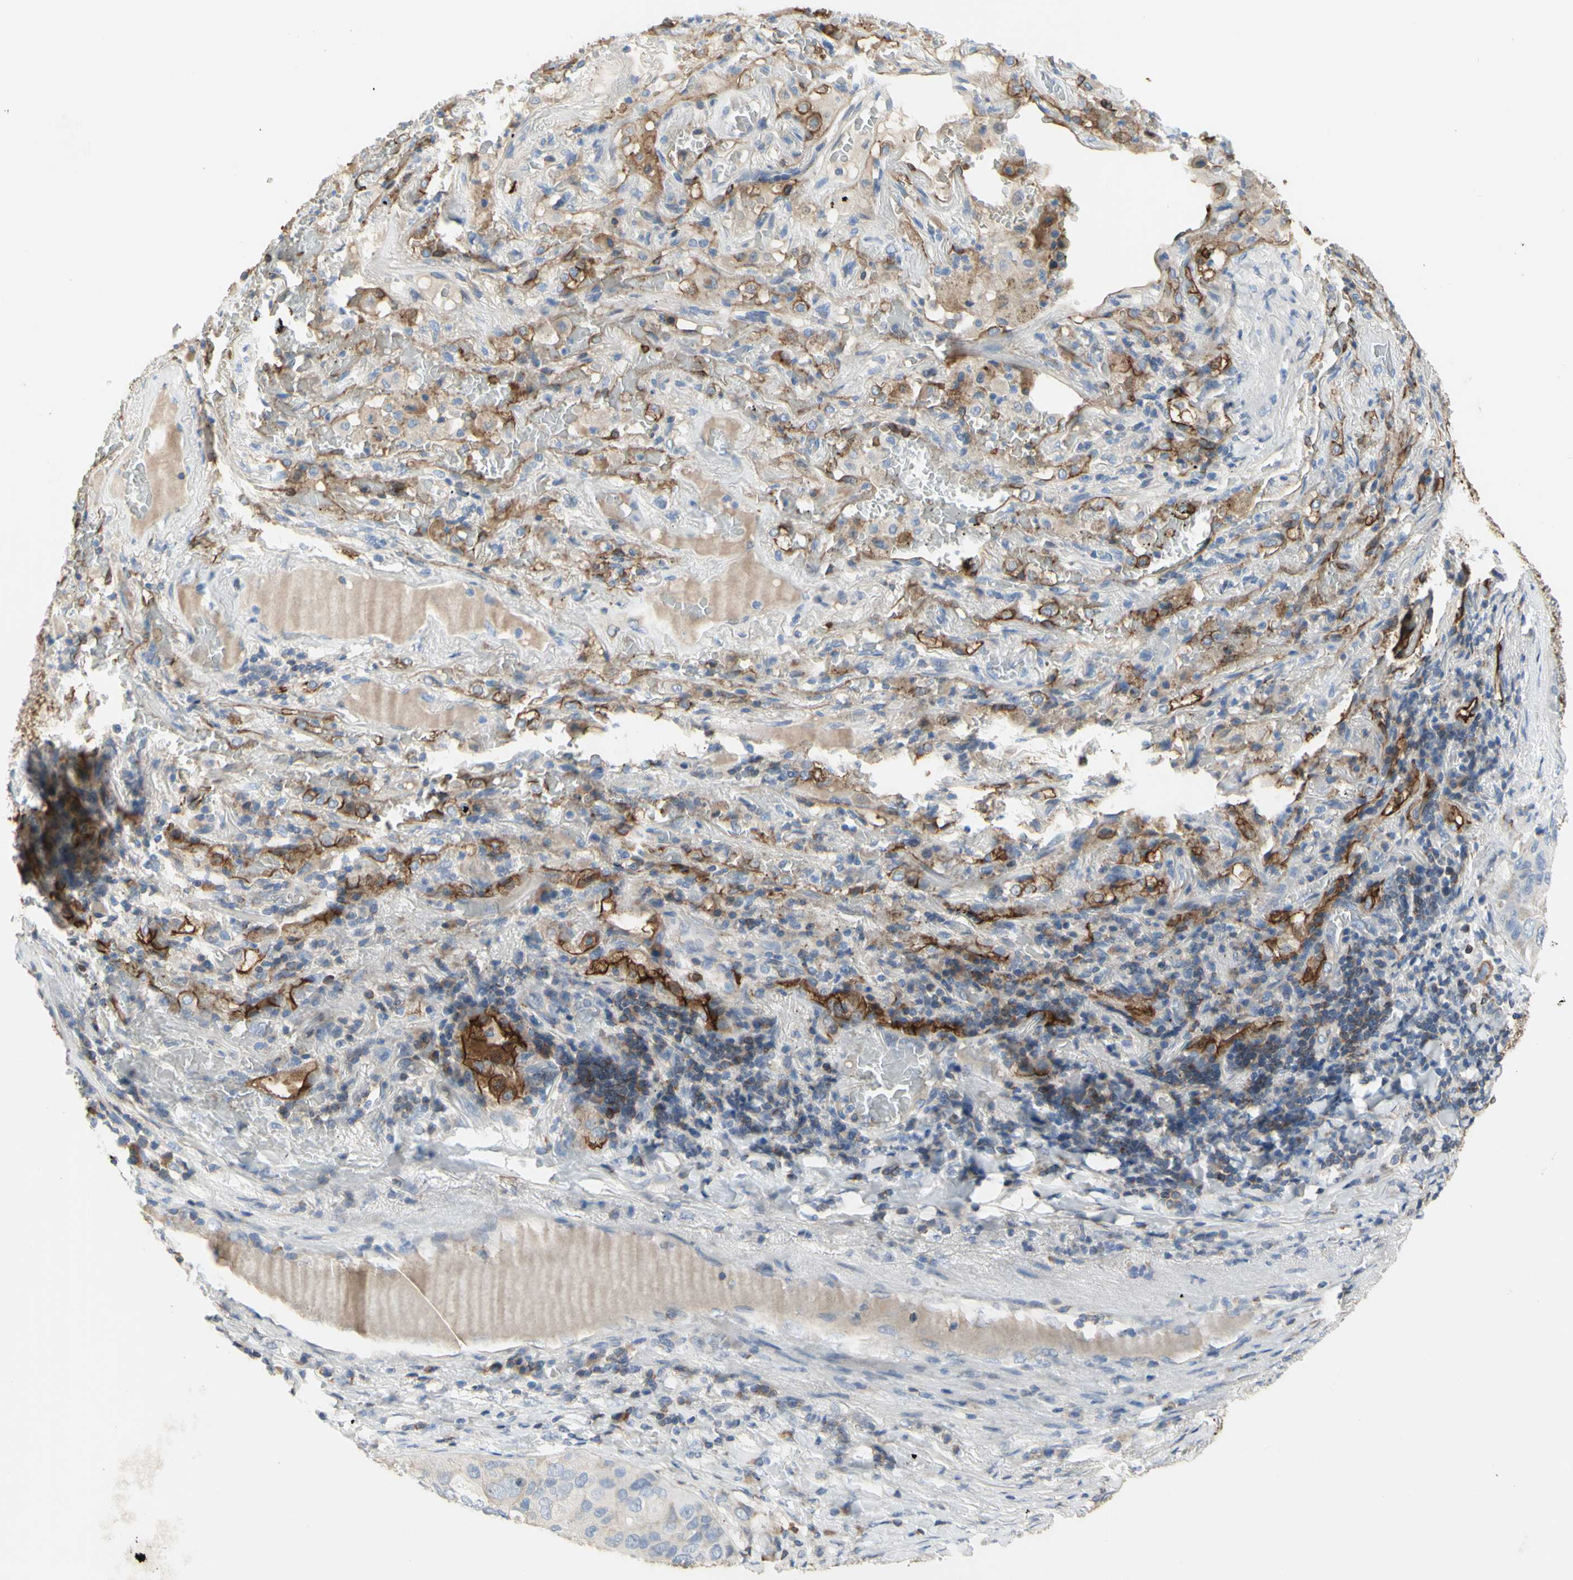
{"staining": {"intensity": "moderate", "quantity": ">75%", "location": "cytoplasmic/membranous"}, "tissue": "lung cancer", "cell_type": "Tumor cells", "image_type": "cancer", "snomed": [{"axis": "morphology", "description": "Squamous cell carcinoma, NOS"}, {"axis": "topography", "description": "Lung"}], "caption": "Squamous cell carcinoma (lung) stained with a brown dye exhibits moderate cytoplasmic/membranous positive expression in about >75% of tumor cells.", "gene": "MUC1", "patient": {"sex": "male", "age": 57}}